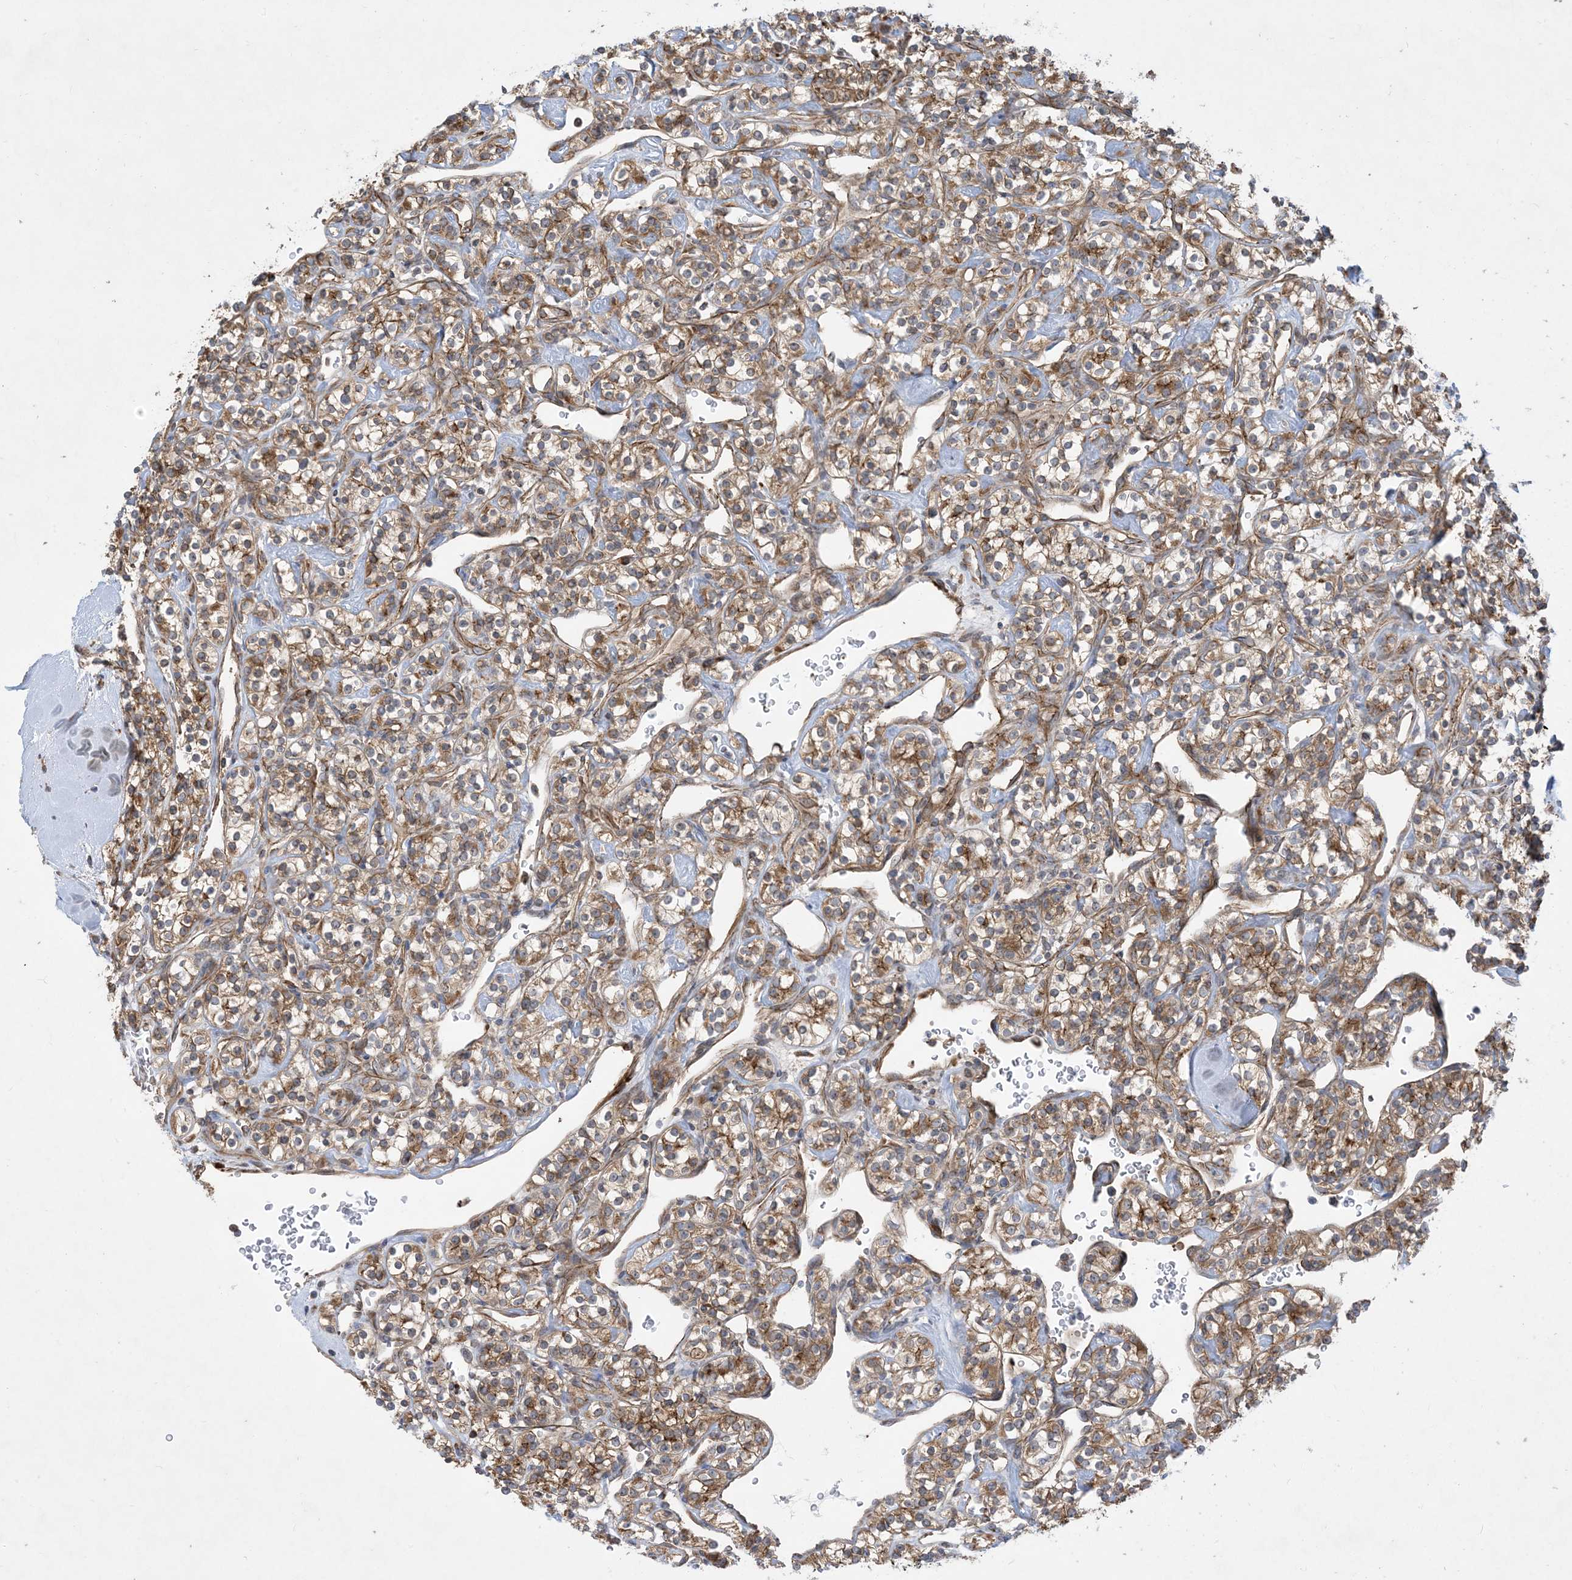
{"staining": {"intensity": "moderate", "quantity": ">75%", "location": "cytoplasmic/membranous"}, "tissue": "renal cancer", "cell_type": "Tumor cells", "image_type": "cancer", "snomed": [{"axis": "morphology", "description": "Adenocarcinoma, NOS"}, {"axis": "topography", "description": "Kidney"}], "caption": "Renal cancer stained with a protein marker displays moderate staining in tumor cells.", "gene": "OTOP1", "patient": {"sex": "male", "age": 77}}